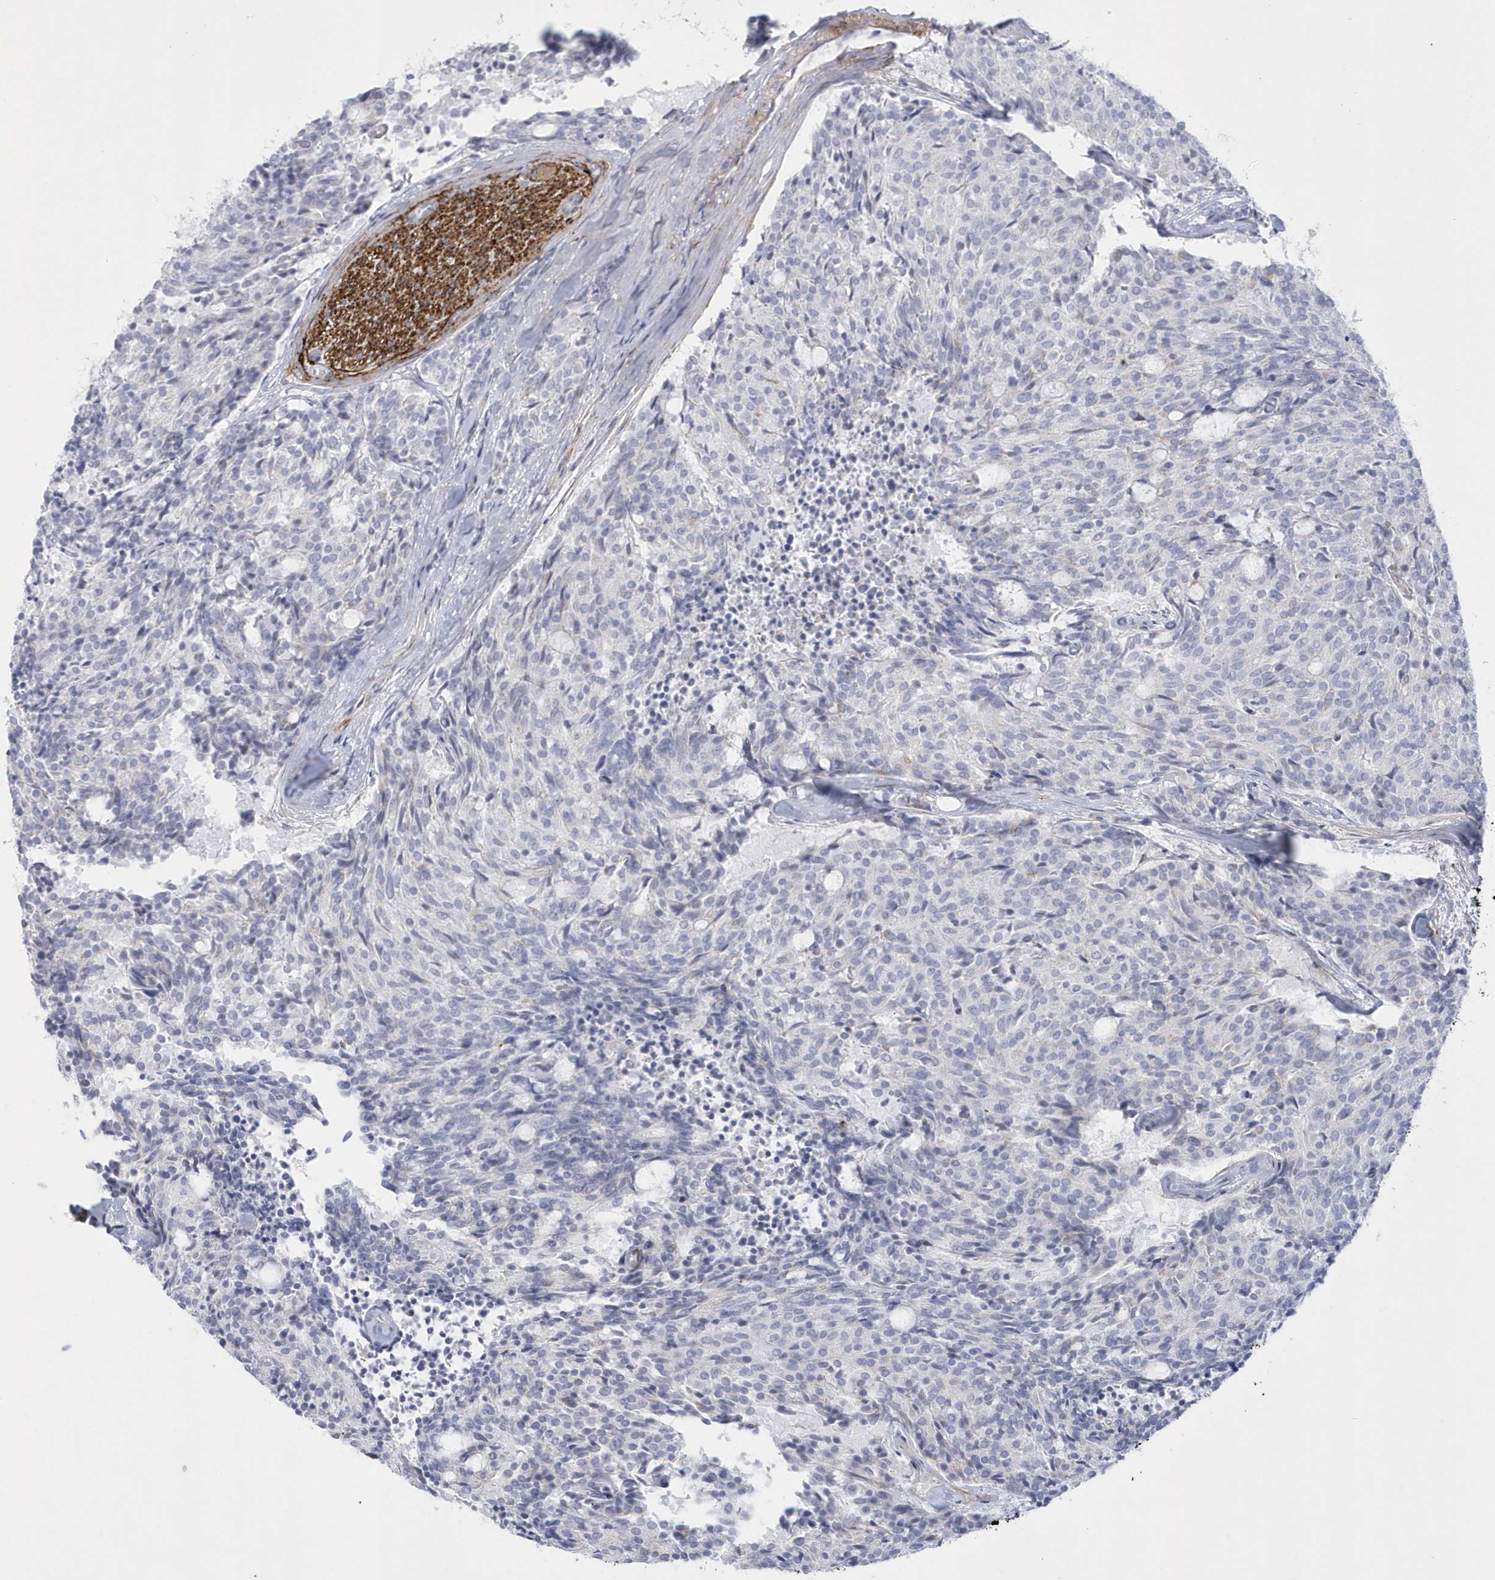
{"staining": {"intensity": "negative", "quantity": "none", "location": "none"}, "tissue": "carcinoid", "cell_type": "Tumor cells", "image_type": "cancer", "snomed": [{"axis": "morphology", "description": "Carcinoid, malignant, NOS"}, {"axis": "topography", "description": "Pancreas"}], "caption": "Protein analysis of carcinoid demonstrates no significant expression in tumor cells. (DAB immunohistochemistry visualized using brightfield microscopy, high magnification).", "gene": "WDR27", "patient": {"sex": "female", "age": 54}}